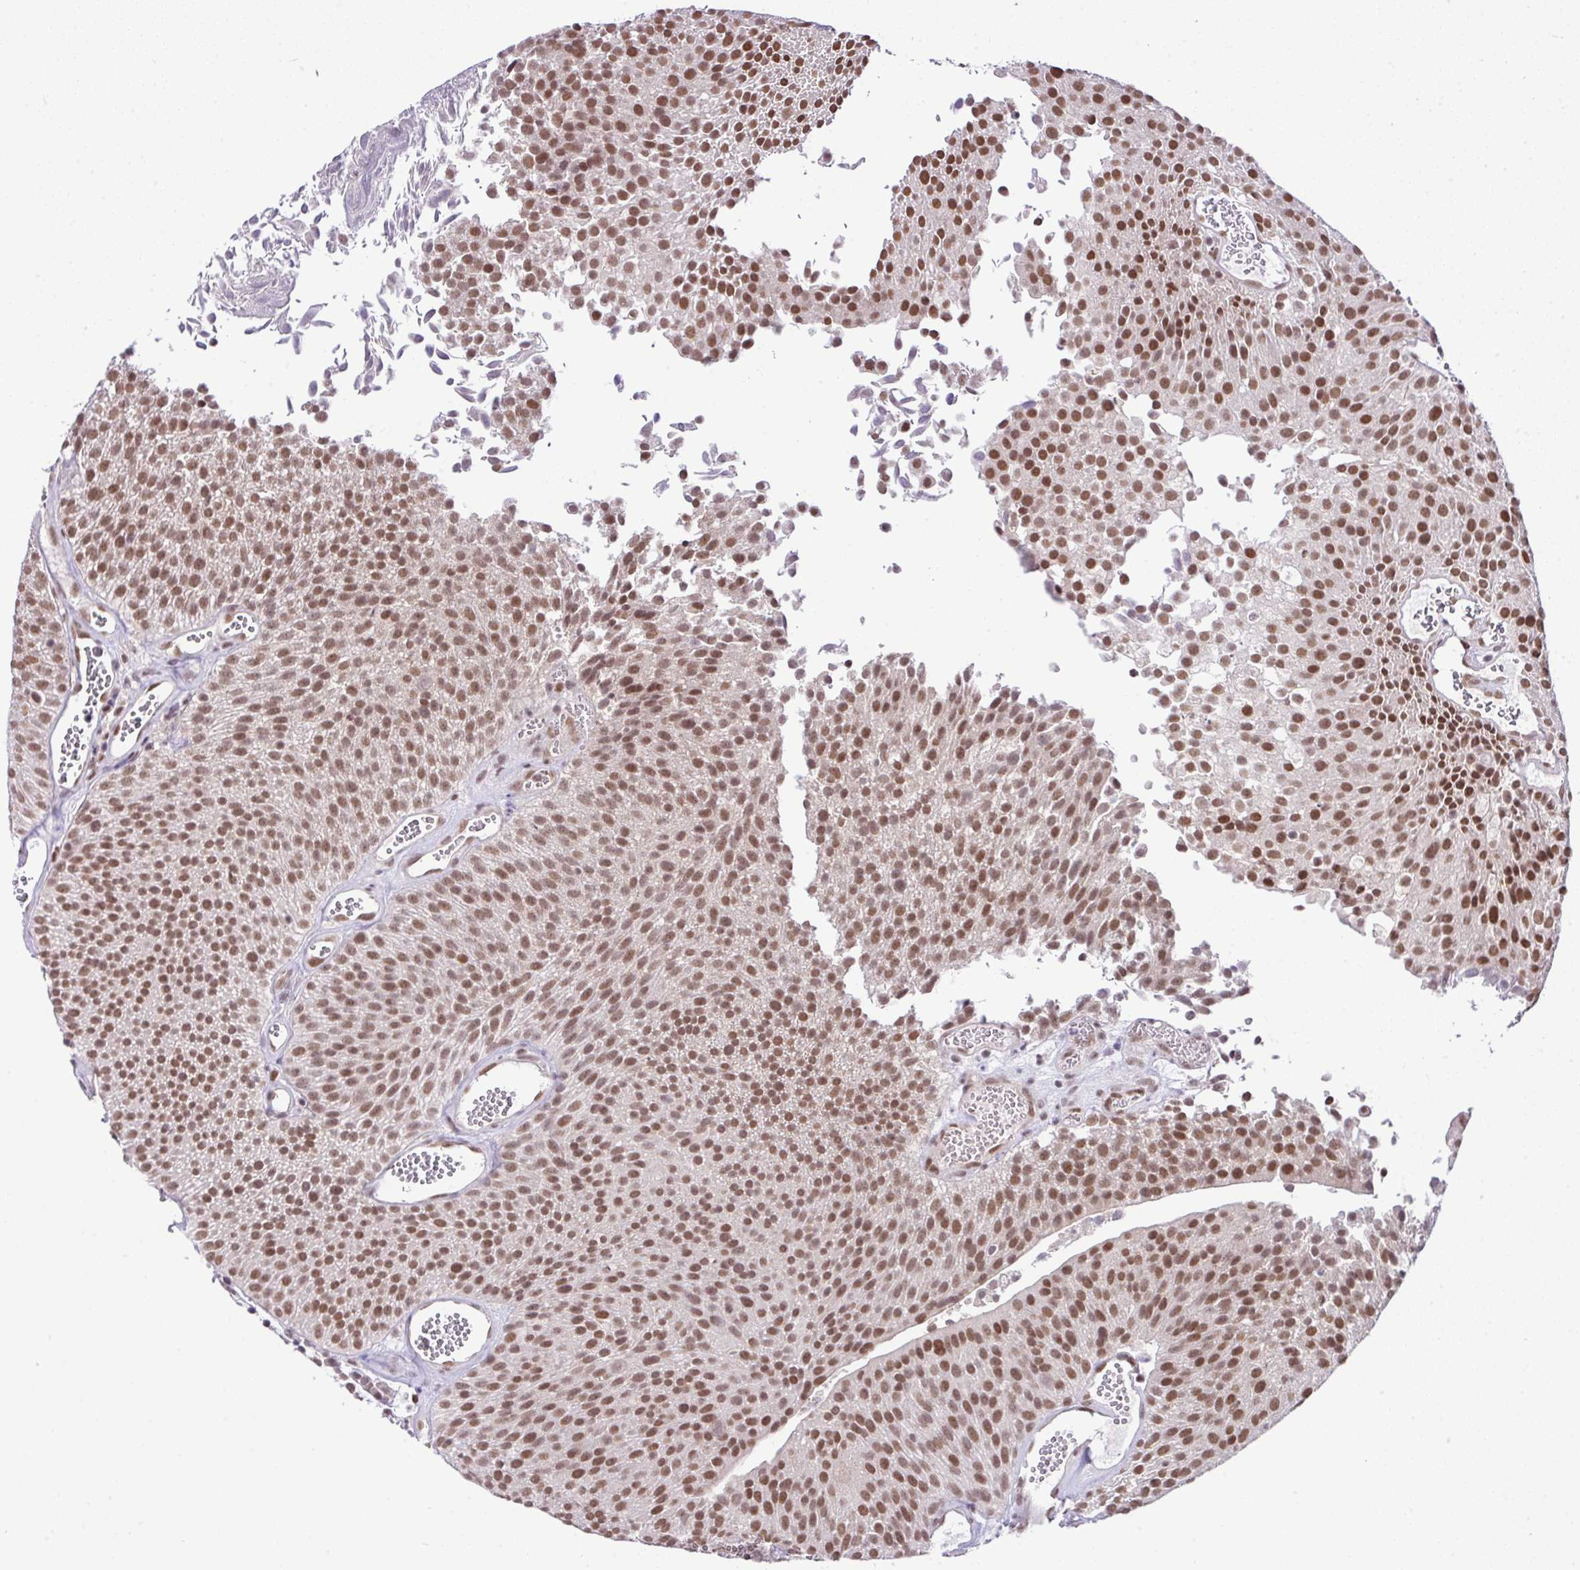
{"staining": {"intensity": "moderate", "quantity": ">75%", "location": "nuclear"}, "tissue": "urothelial cancer", "cell_type": "Tumor cells", "image_type": "cancer", "snomed": [{"axis": "morphology", "description": "Urothelial carcinoma, Low grade"}, {"axis": "topography", "description": "Urinary bladder"}], "caption": "Tumor cells display moderate nuclear expression in about >75% of cells in urothelial cancer. The protein of interest is shown in brown color, while the nuclei are stained blue.", "gene": "PGAP4", "patient": {"sex": "female", "age": 79}}